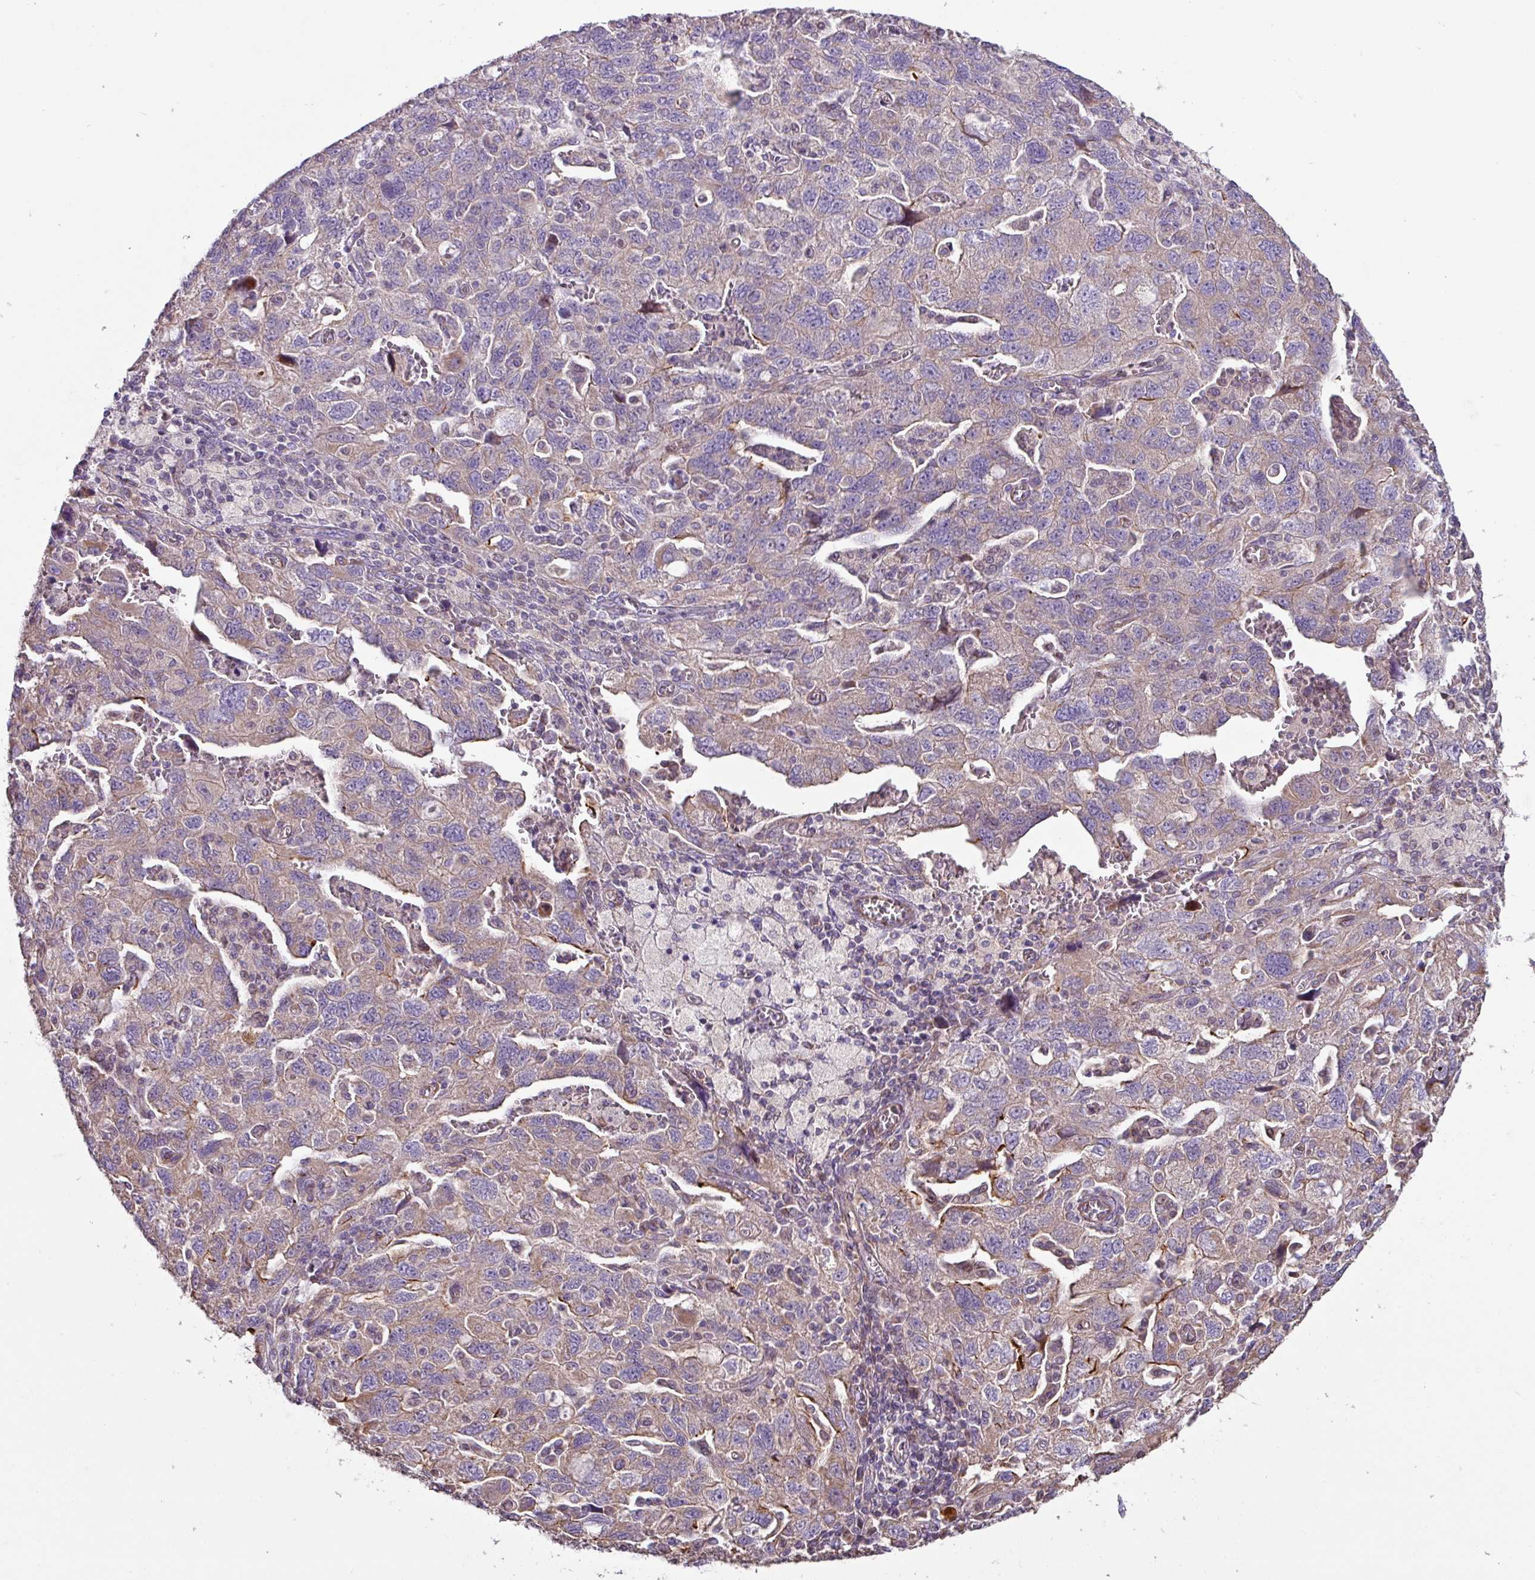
{"staining": {"intensity": "weak", "quantity": "25%-75%", "location": "cytoplasmic/membranous"}, "tissue": "ovarian cancer", "cell_type": "Tumor cells", "image_type": "cancer", "snomed": [{"axis": "morphology", "description": "Carcinoma, NOS"}, {"axis": "morphology", "description": "Cystadenocarcinoma, serous, NOS"}, {"axis": "topography", "description": "Ovary"}], "caption": "IHC staining of ovarian carcinoma, which reveals low levels of weak cytoplasmic/membranous staining in about 25%-75% of tumor cells indicating weak cytoplasmic/membranous protein positivity. The staining was performed using DAB (brown) for protein detection and nuclei were counterstained in hematoxylin (blue).", "gene": "MRRF", "patient": {"sex": "female", "age": 69}}